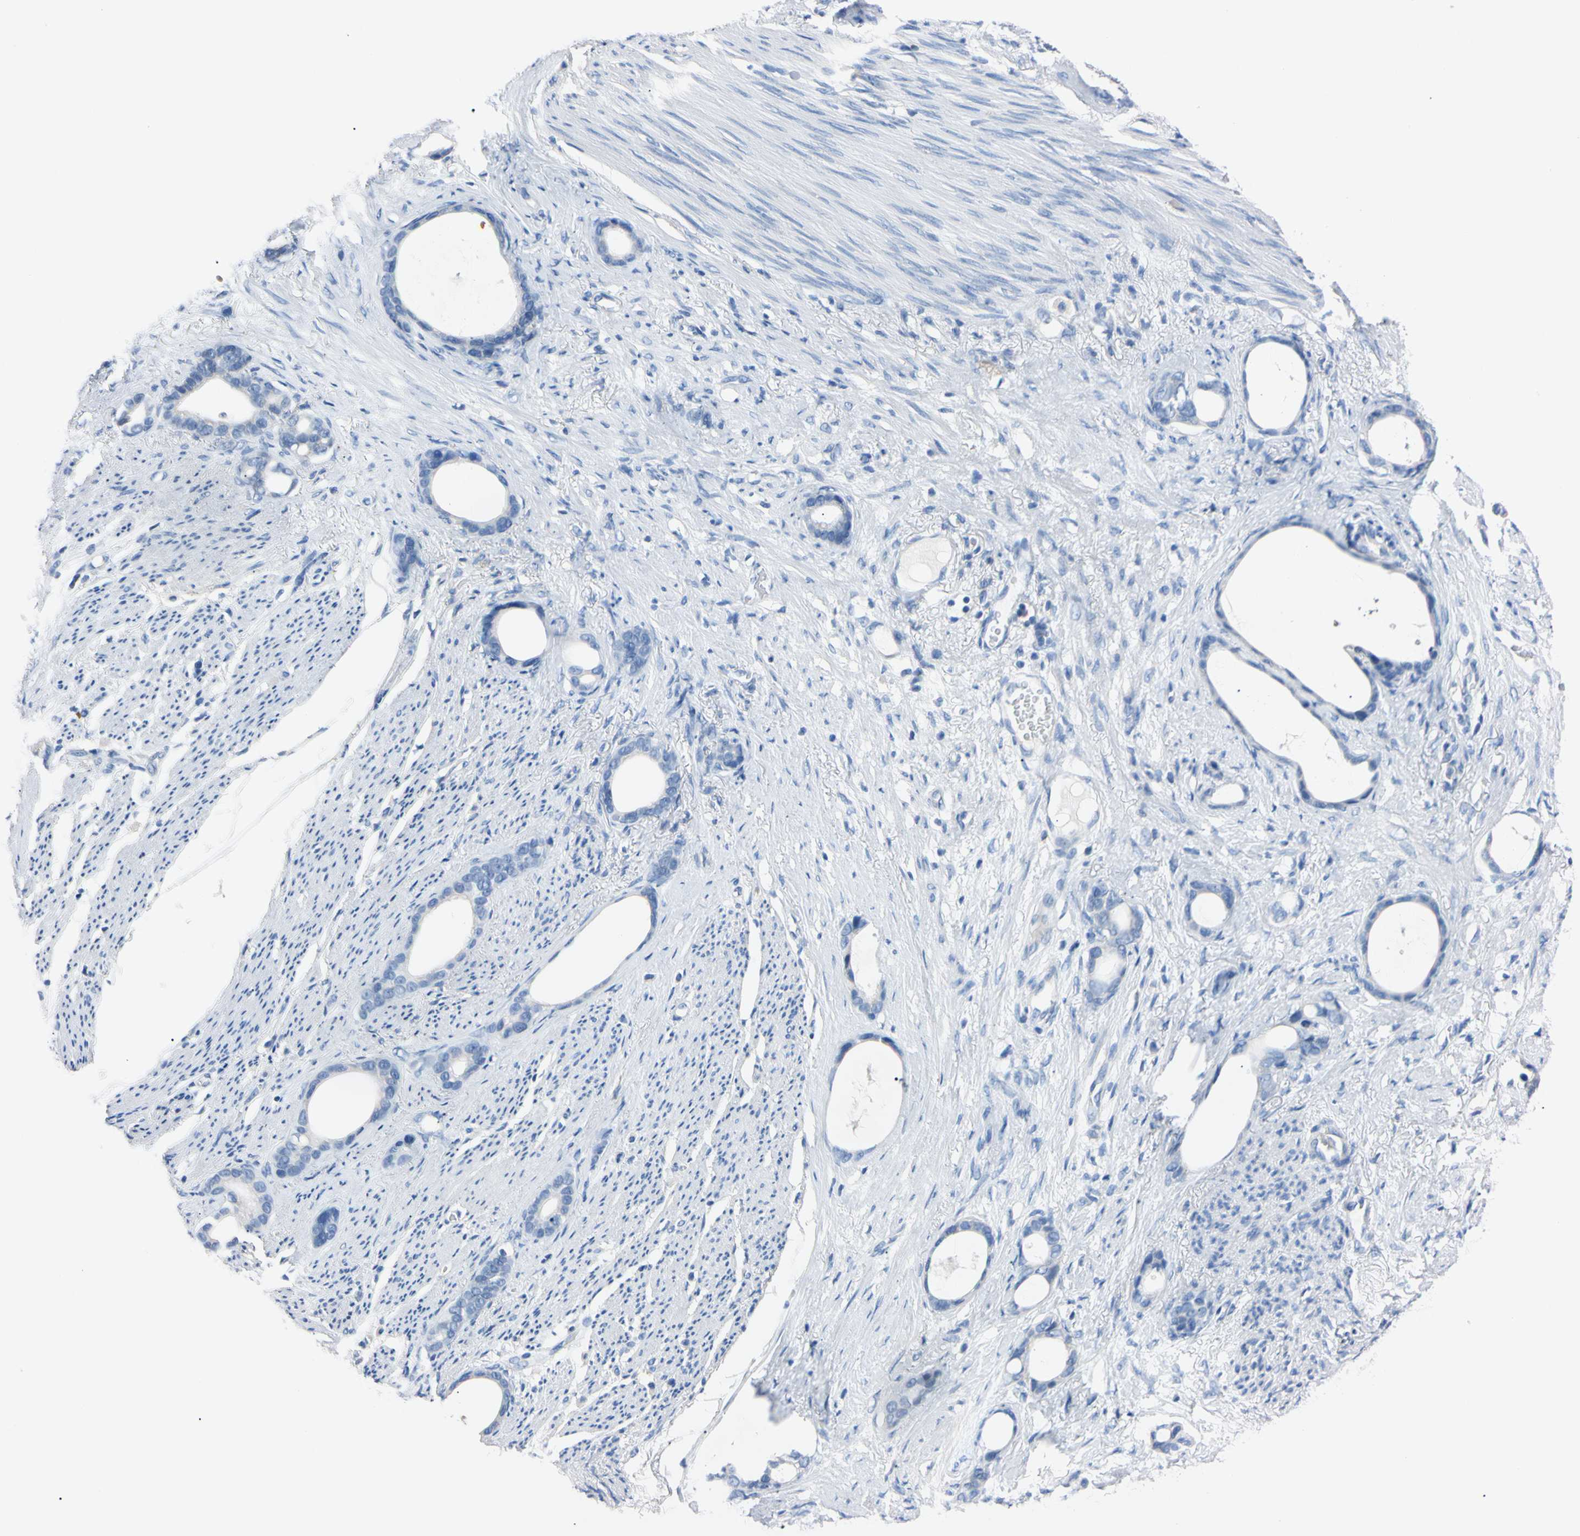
{"staining": {"intensity": "negative", "quantity": "none", "location": "none"}, "tissue": "stomach cancer", "cell_type": "Tumor cells", "image_type": "cancer", "snomed": [{"axis": "morphology", "description": "Adenocarcinoma, NOS"}, {"axis": "topography", "description": "Stomach"}], "caption": "A histopathology image of human stomach cancer (adenocarcinoma) is negative for staining in tumor cells.", "gene": "PNKD", "patient": {"sex": "female", "age": 75}}